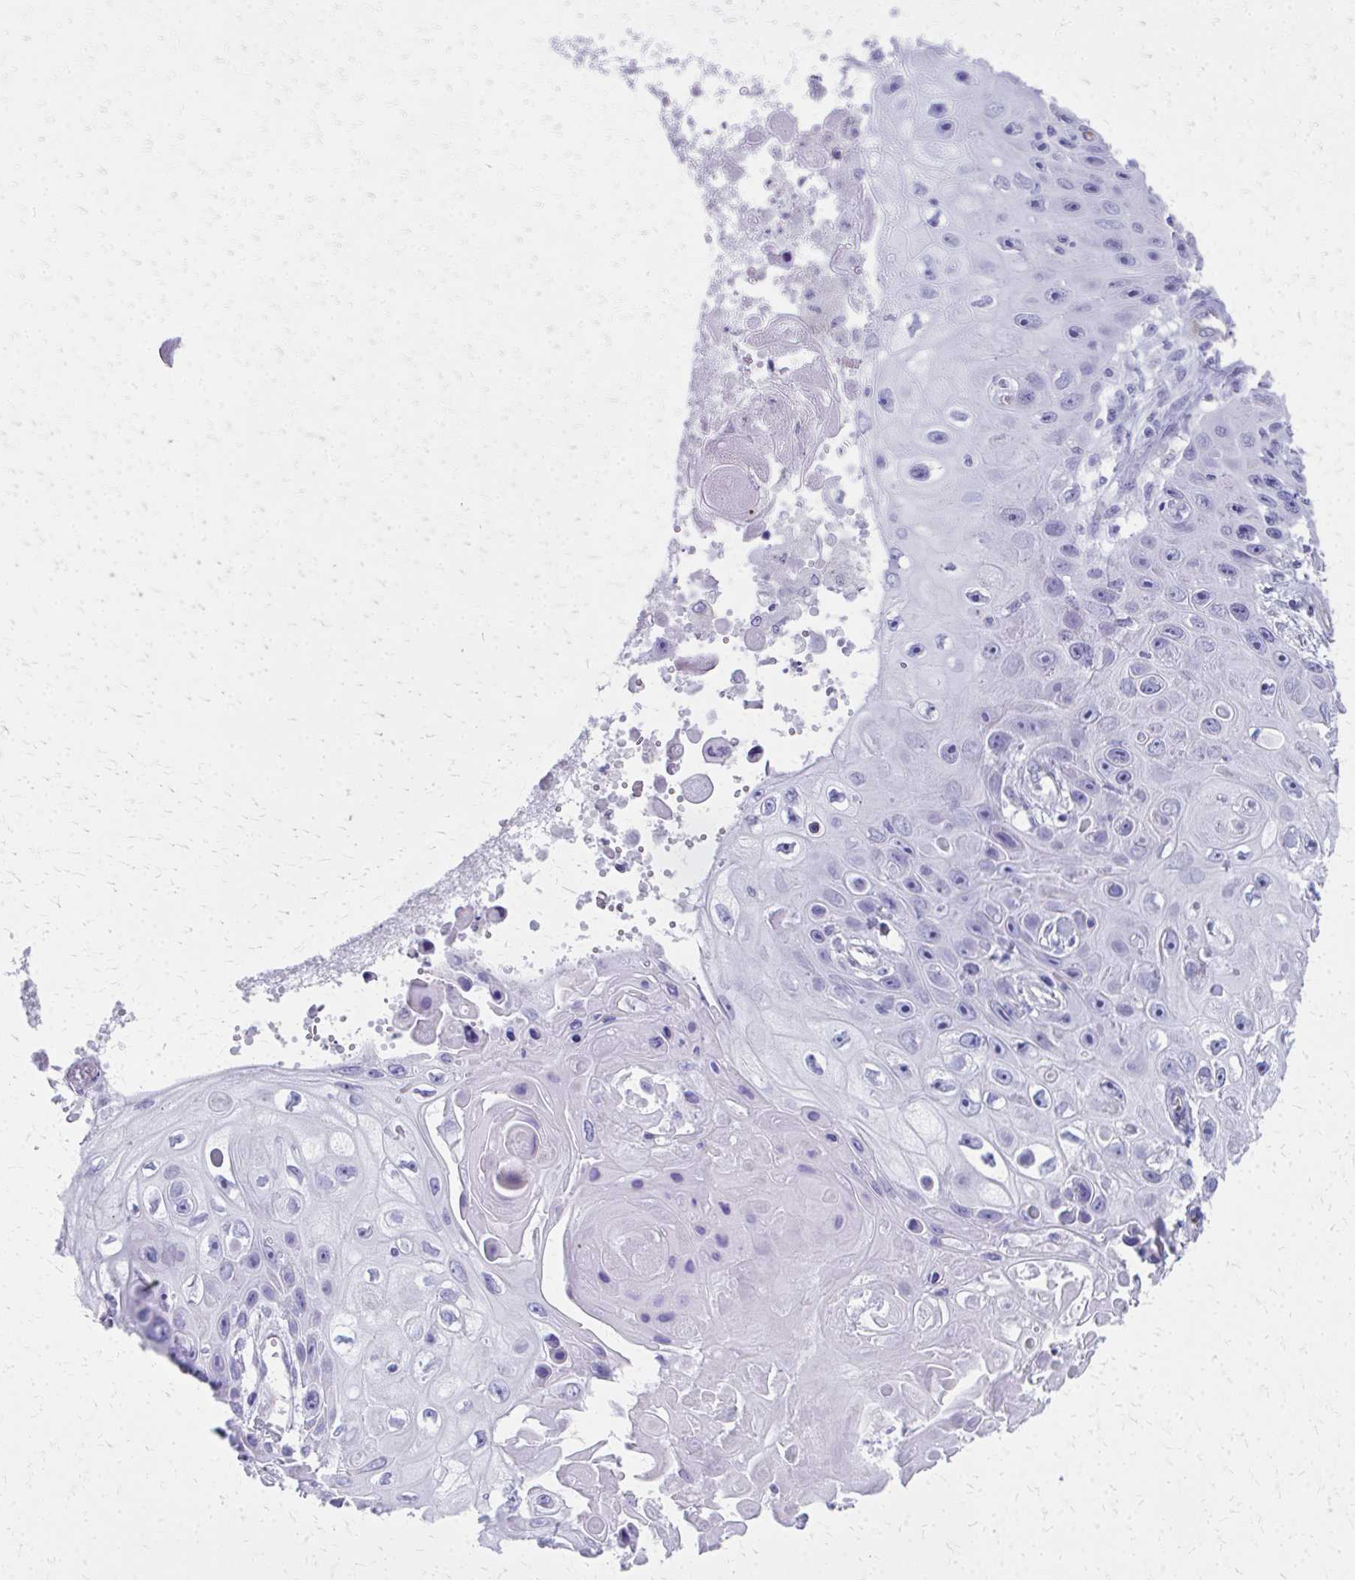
{"staining": {"intensity": "negative", "quantity": "none", "location": "none"}, "tissue": "skin cancer", "cell_type": "Tumor cells", "image_type": "cancer", "snomed": [{"axis": "morphology", "description": "Squamous cell carcinoma, NOS"}, {"axis": "topography", "description": "Skin"}], "caption": "Immunohistochemistry (IHC) image of neoplastic tissue: skin cancer stained with DAB (3,3'-diaminobenzidine) reveals no significant protein staining in tumor cells.", "gene": "TPSG1", "patient": {"sex": "male", "age": 82}}